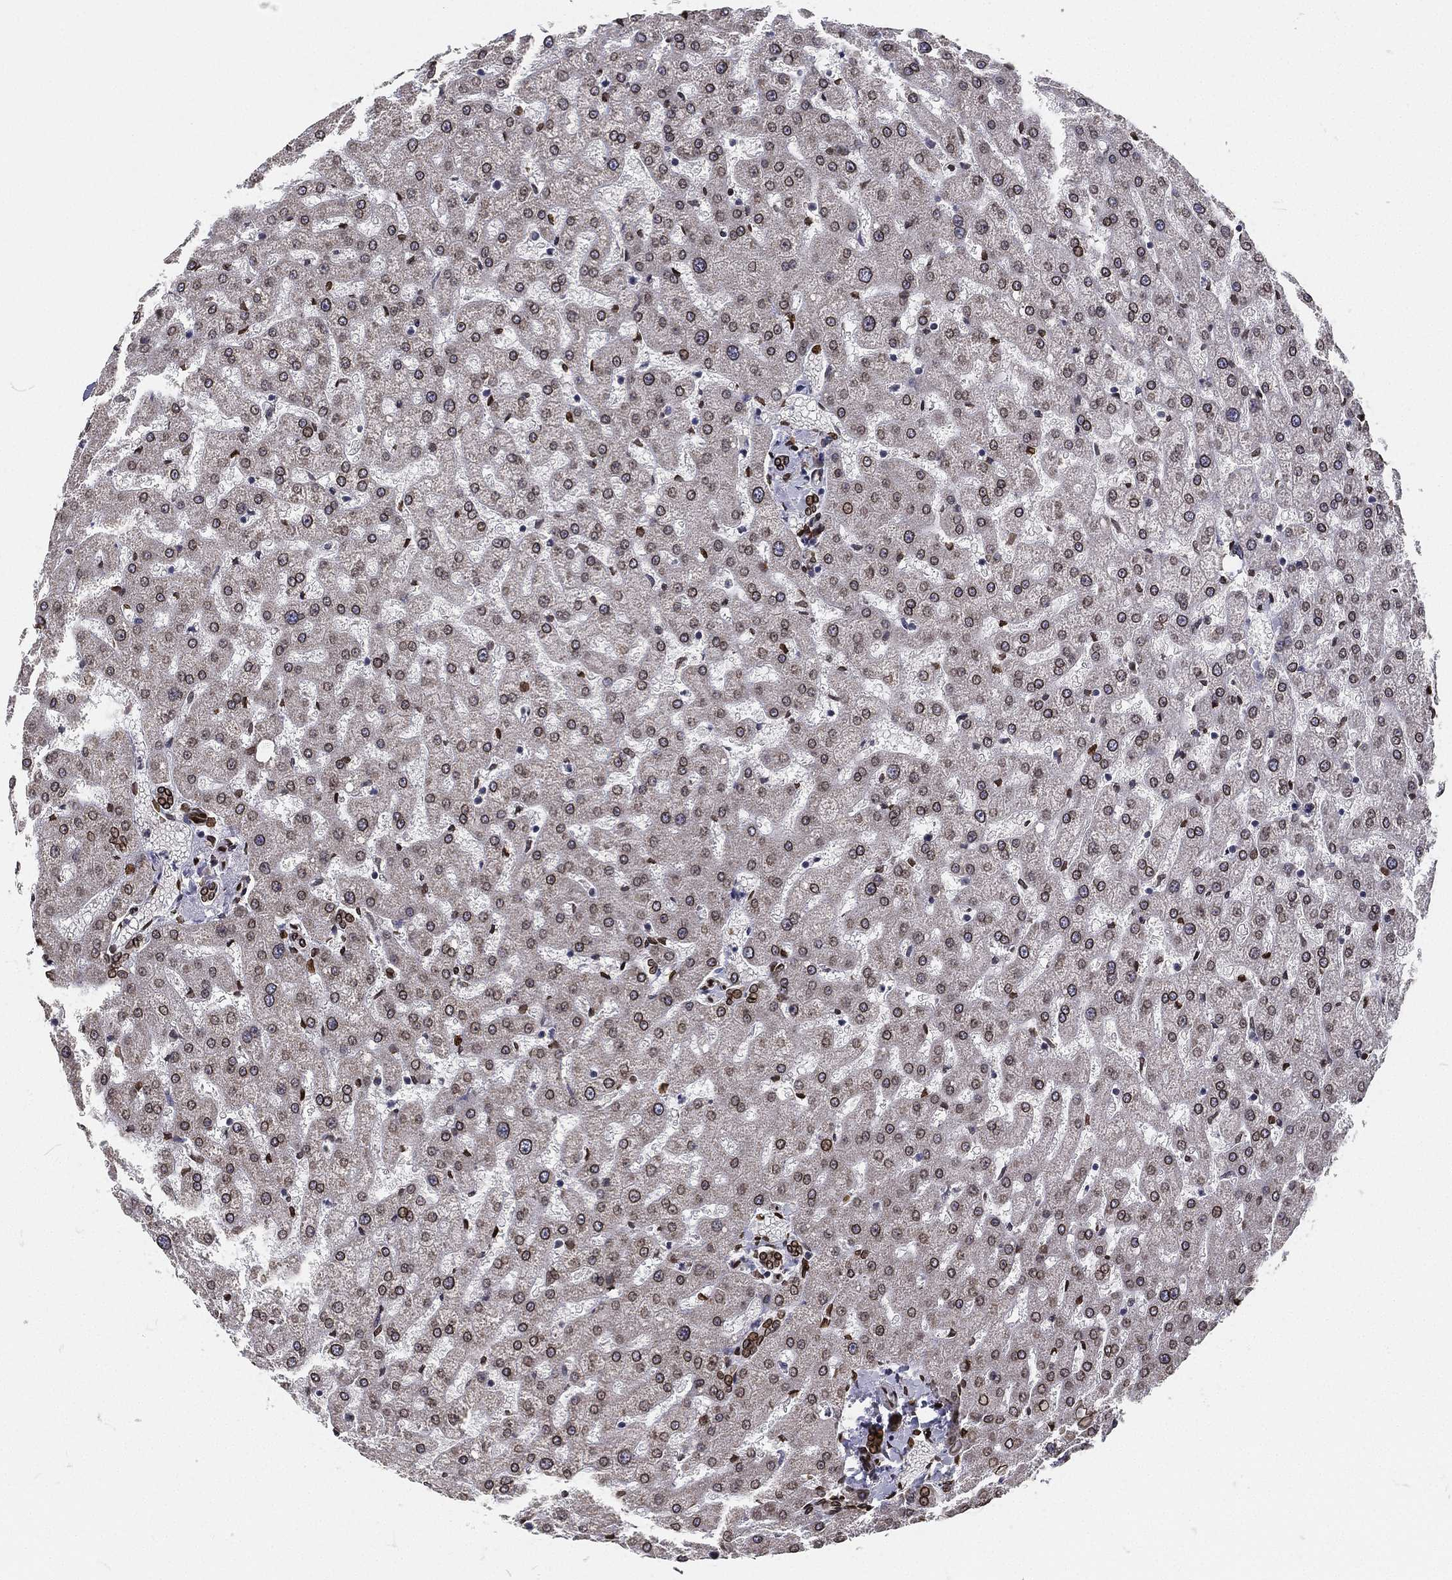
{"staining": {"intensity": "strong", "quantity": ">75%", "location": "cytoplasmic/membranous,nuclear"}, "tissue": "liver", "cell_type": "Cholangiocytes", "image_type": "normal", "snomed": [{"axis": "morphology", "description": "Normal tissue, NOS"}, {"axis": "topography", "description": "Liver"}], "caption": "DAB (3,3'-diaminobenzidine) immunohistochemical staining of unremarkable liver demonstrates strong cytoplasmic/membranous,nuclear protein staining in about >75% of cholangiocytes. Immunohistochemistry stains the protein in brown and the nuclei are stained blue.", "gene": "PALB2", "patient": {"sex": "female", "age": 50}}